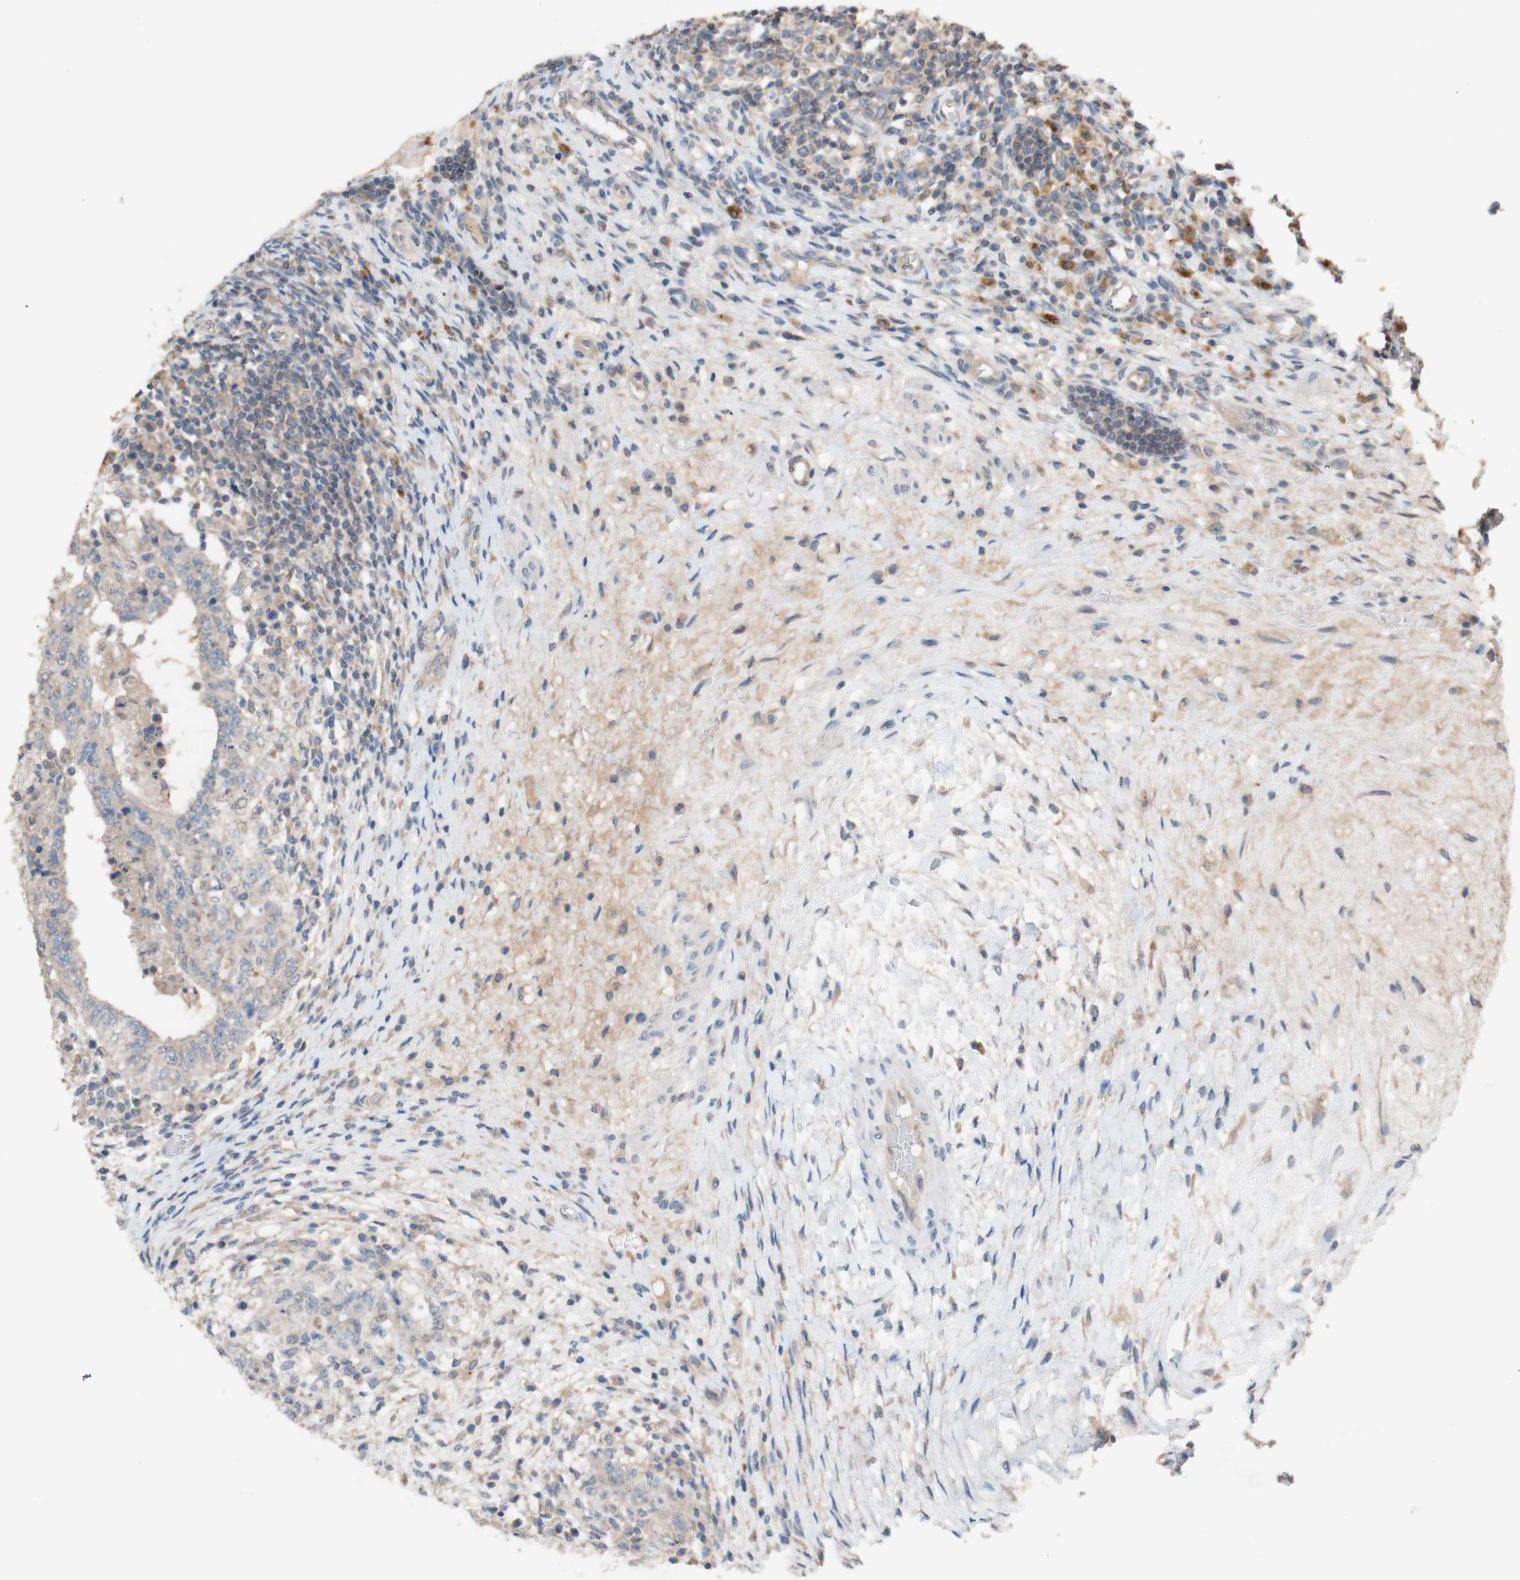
{"staining": {"intensity": "negative", "quantity": "none", "location": "none"}, "tissue": "testis cancer", "cell_type": "Tumor cells", "image_type": "cancer", "snomed": [{"axis": "morphology", "description": "Carcinoma, Embryonal, NOS"}, {"axis": "topography", "description": "Testis"}], "caption": "Photomicrograph shows no protein positivity in tumor cells of testis cancer (embryonal carcinoma) tissue.", "gene": "PEX2", "patient": {"sex": "male", "age": 26}}